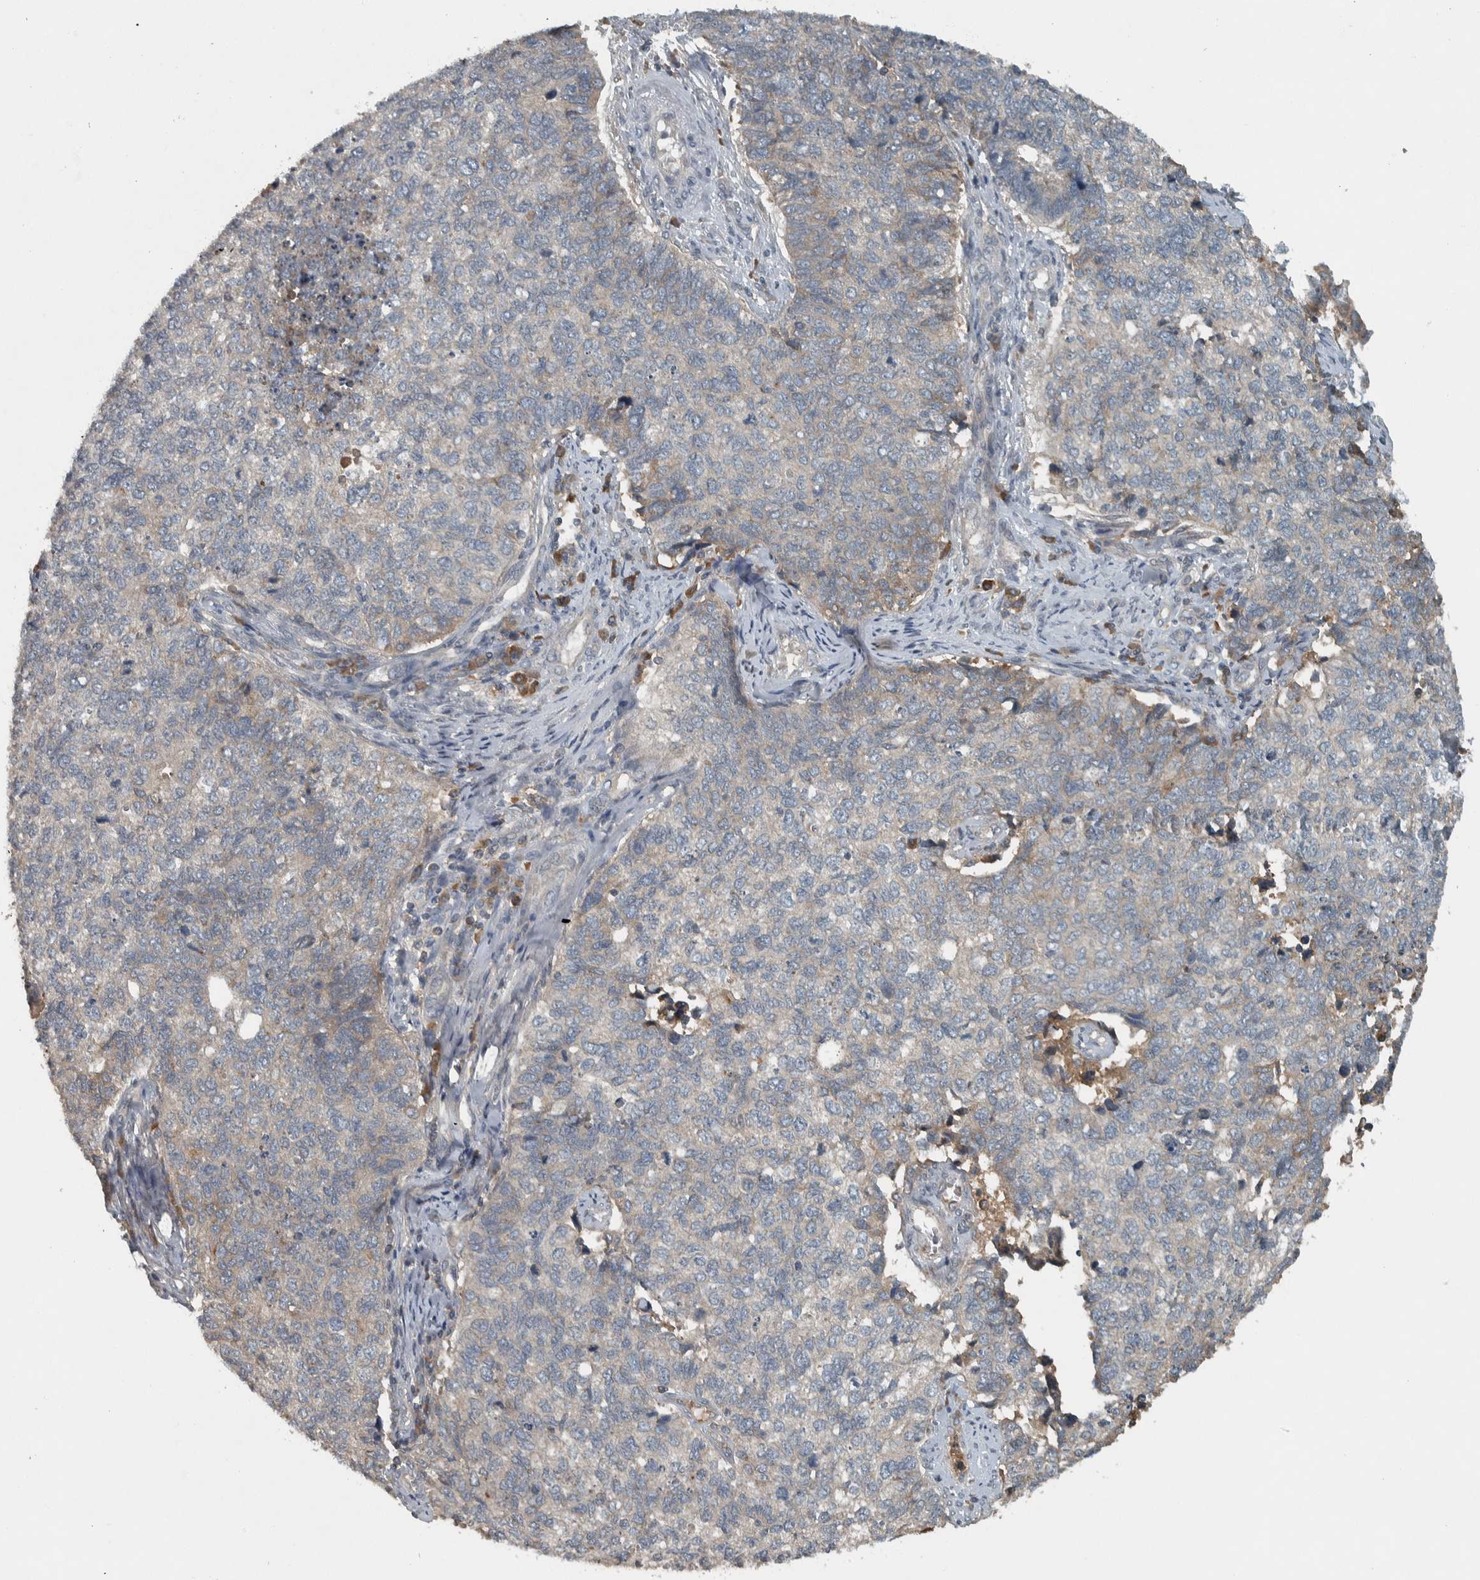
{"staining": {"intensity": "weak", "quantity": "<25%", "location": "cytoplasmic/membranous"}, "tissue": "cervical cancer", "cell_type": "Tumor cells", "image_type": "cancer", "snomed": [{"axis": "morphology", "description": "Squamous cell carcinoma, NOS"}, {"axis": "topography", "description": "Cervix"}], "caption": "DAB (3,3'-diaminobenzidine) immunohistochemical staining of cervical cancer demonstrates no significant expression in tumor cells. (DAB IHC, high magnification).", "gene": "CLCN2", "patient": {"sex": "female", "age": 63}}